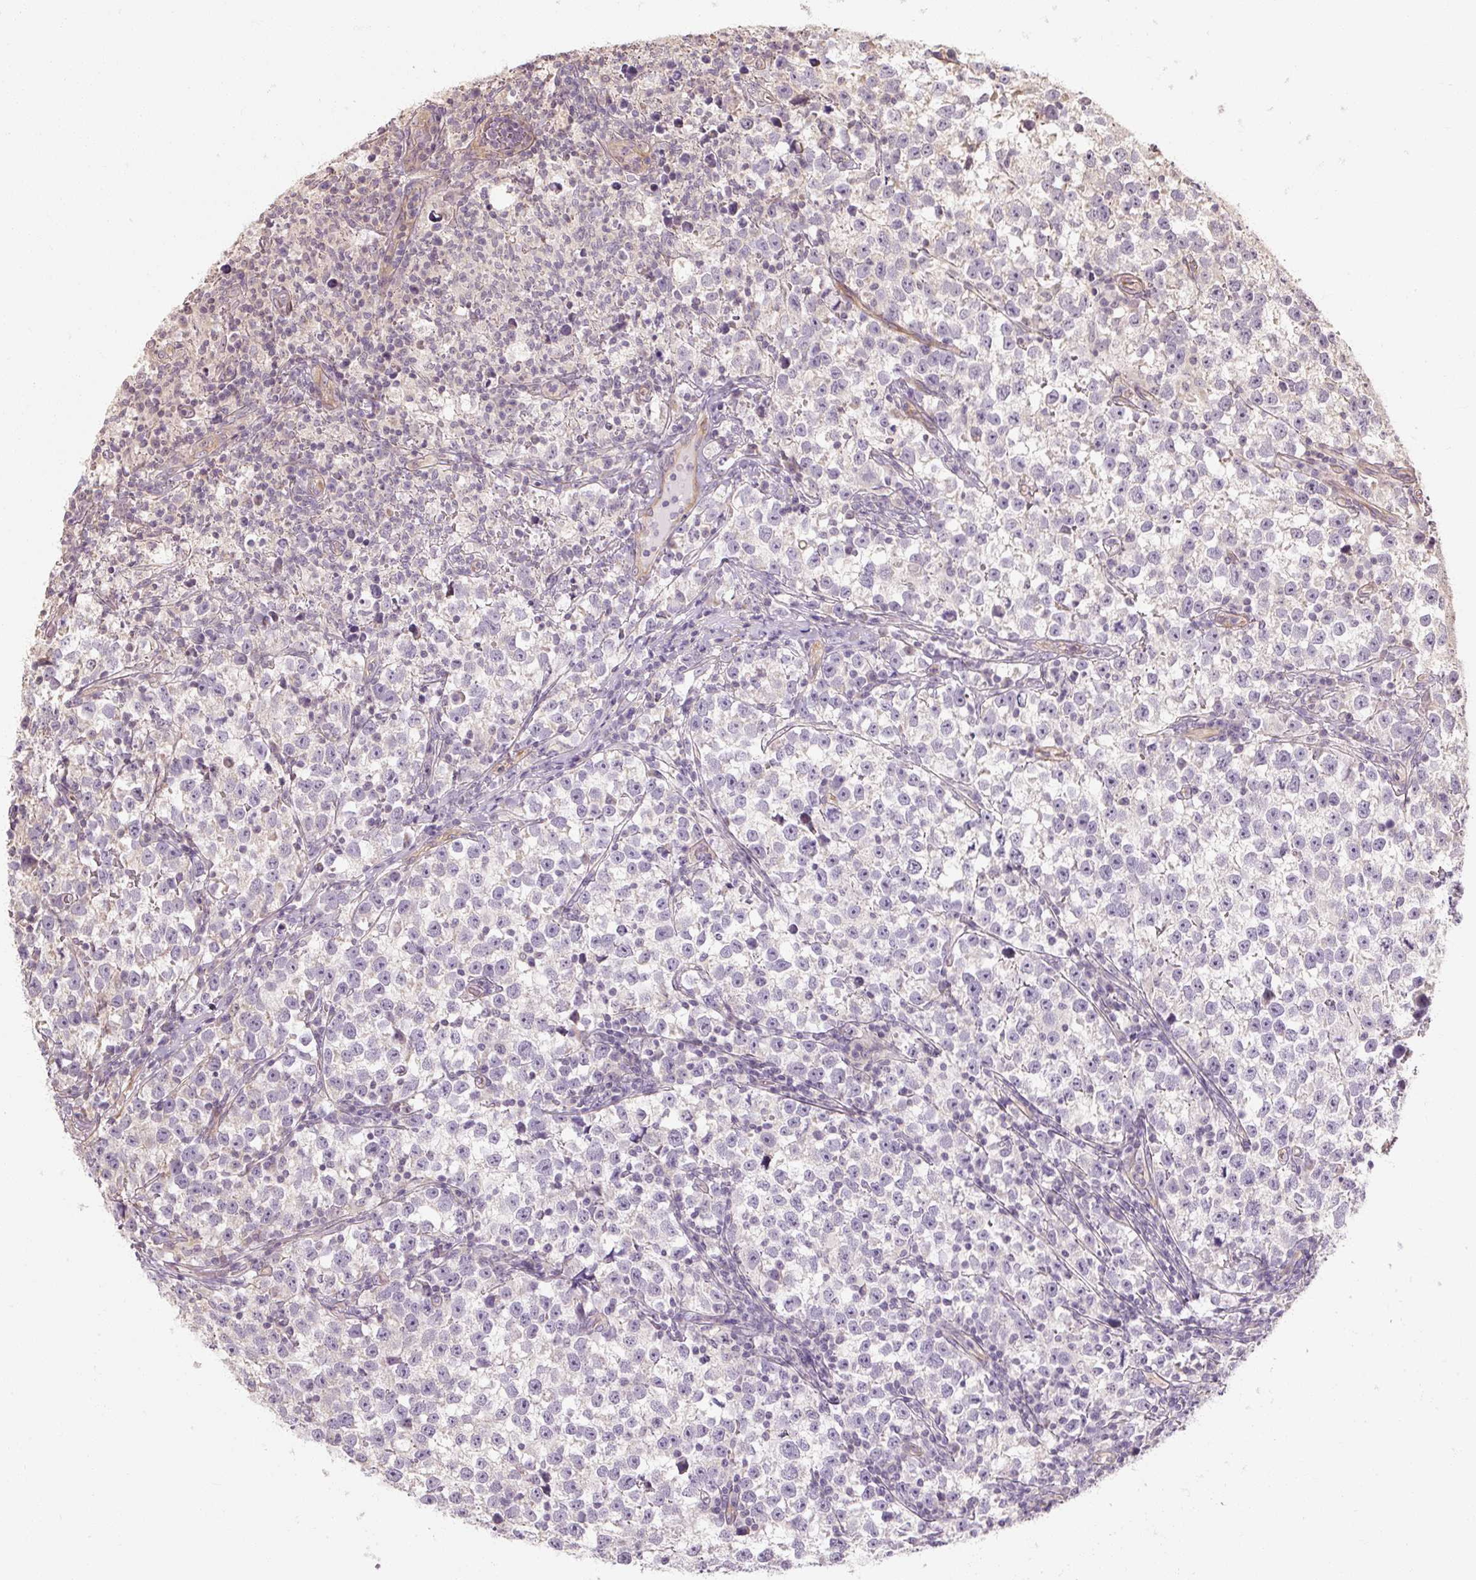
{"staining": {"intensity": "negative", "quantity": "none", "location": "none"}, "tissue": "testis cancer", "cell_type": "Tumor cells", "image_type": "cancer", "snomed": [{"axis": "morphology", "description": "Normal tissue, NOS"}, {"axis": "morphology", "description": "Seminoma, NOS"}, {"axis": "topography", "description": "Testis"}], "caption": "This is an immunohistochemistry (IHC) micrograph of human testis cancer. There is no staining in tumor cells.", "gene": "RB1CC1", "patient": {"sex": "male", "age": 43}}